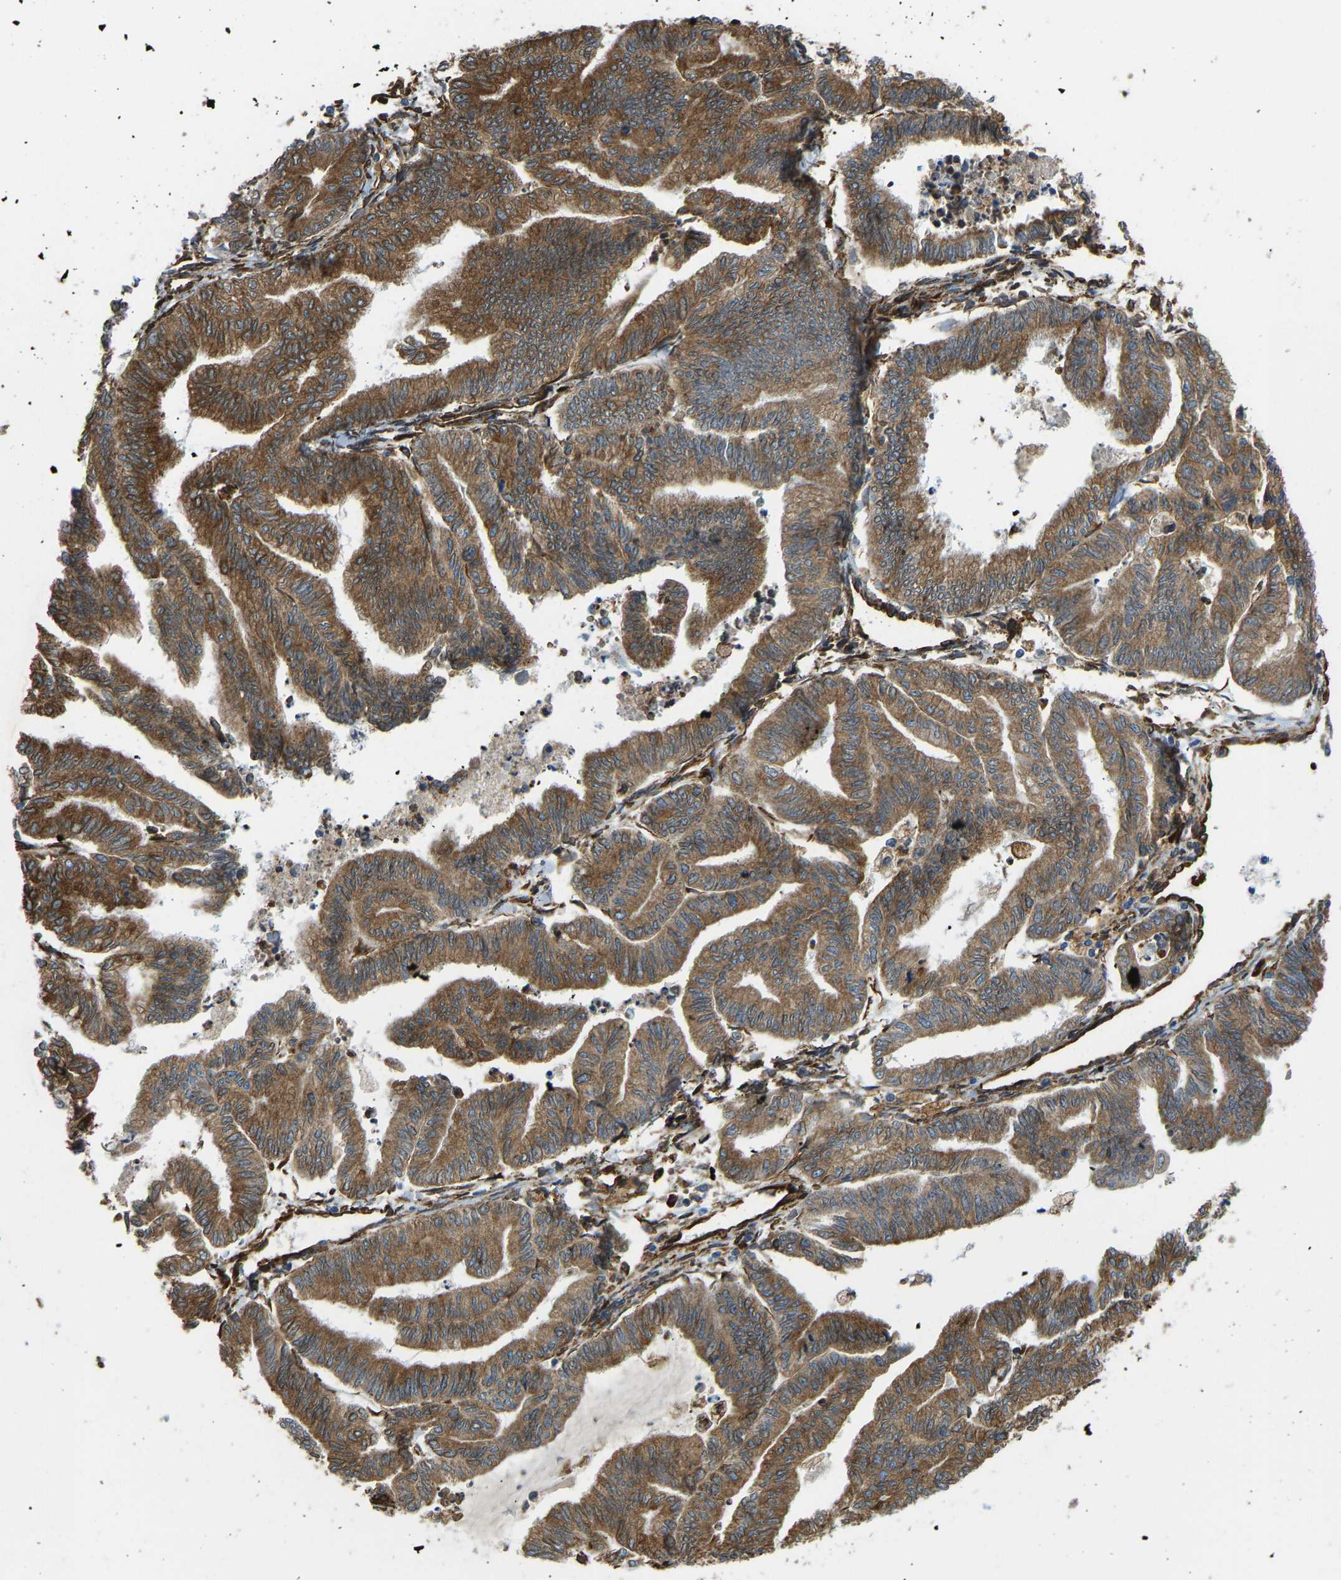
{"staining": {"intensity": "moderate", "quantity": ">75%", "location": "cytoplasmic/membranous"}, "tissue": "endometrial cancer", "cell_type": "Tumor cells", "image_type": "cancer", "snomed": [{"axis": "morphology", "description": "Adenocarcinoma, NOS"}, {"axis": "topography", "description": "Endometrium"}], "caption": "Endometrial cancer stained with a protein marker demonstrates moderate staining in tumor cells.", "gene": "BEX3", "patient": {"sex": "female", "age": 79}}